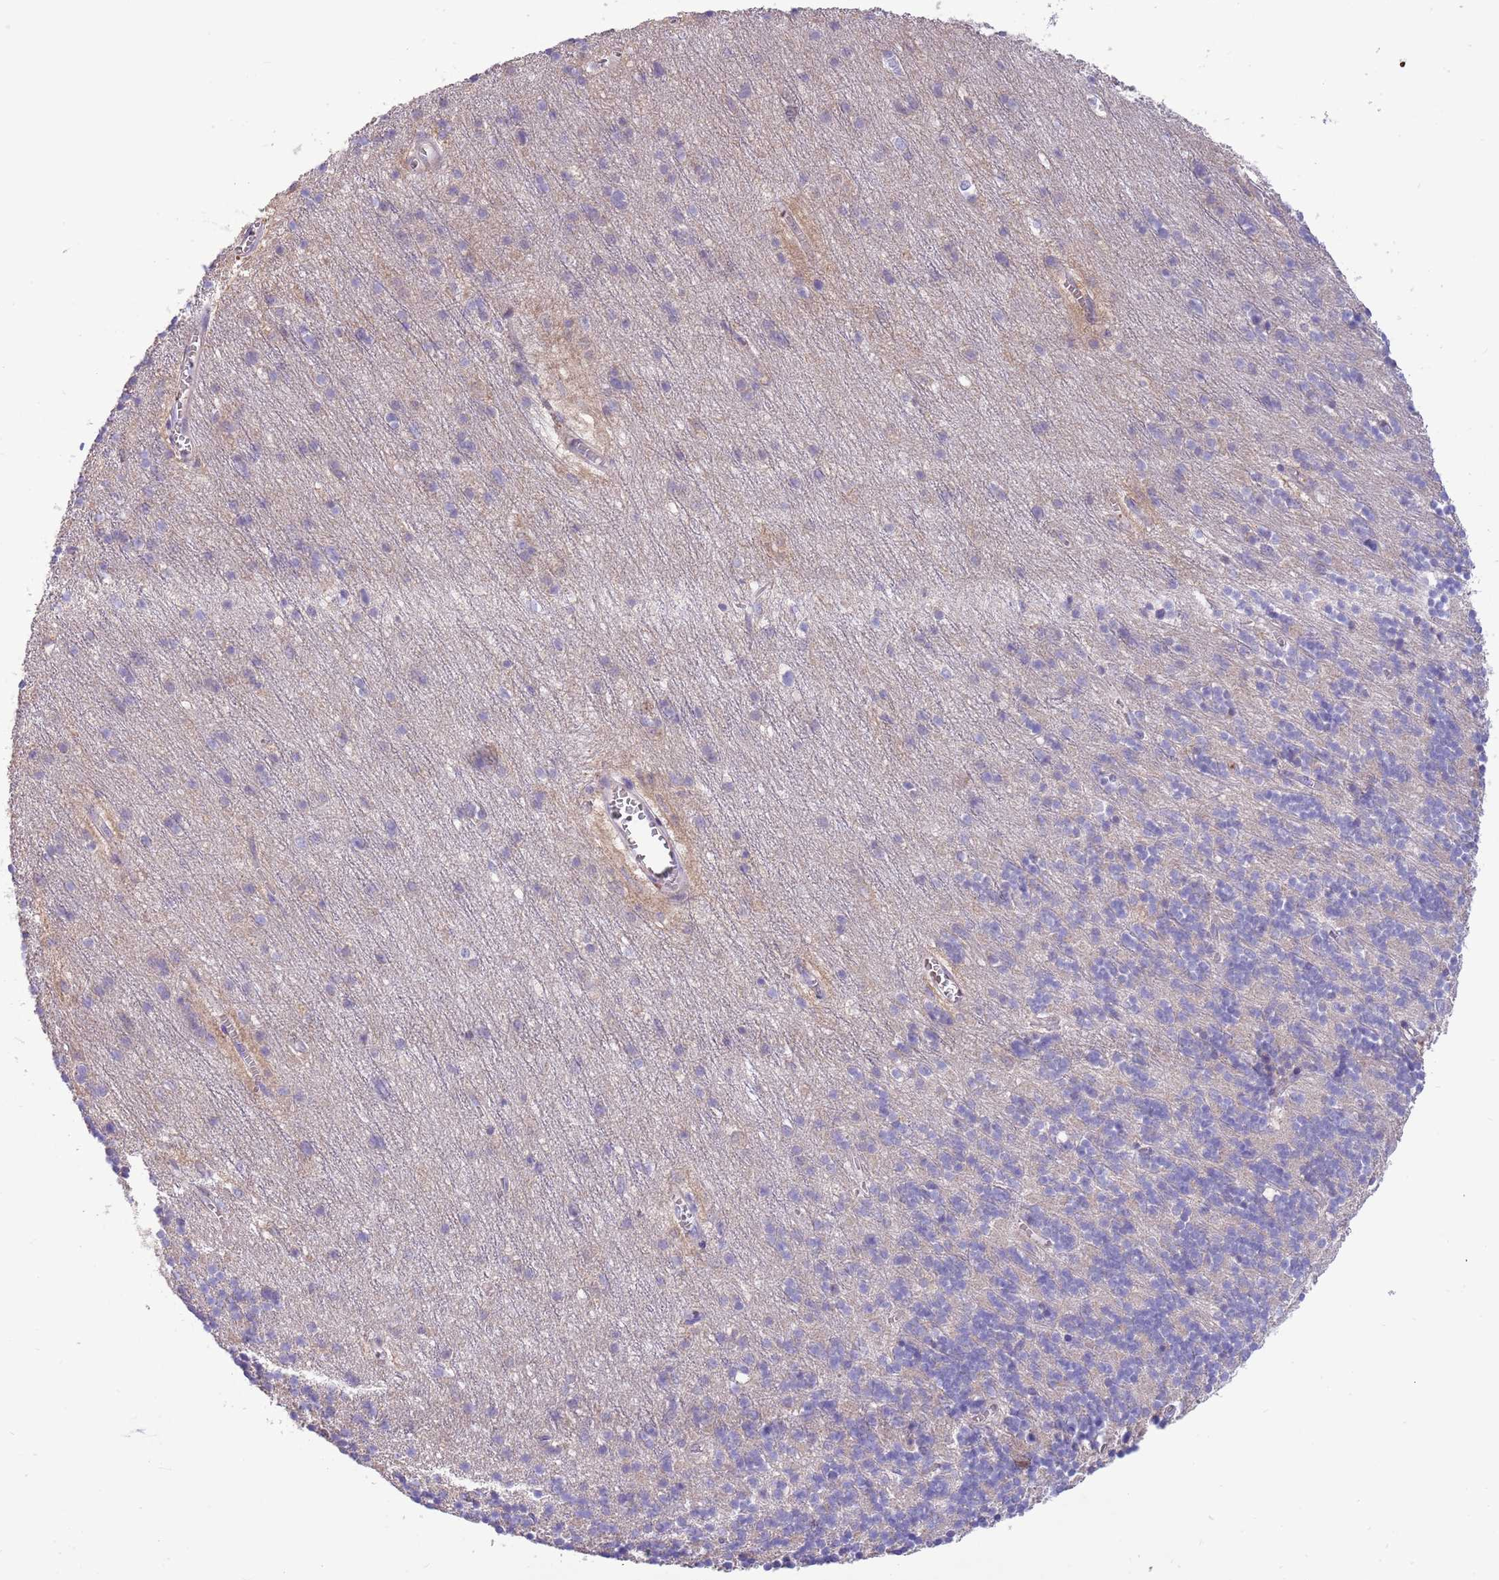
{"staining": {"intensity": "negative", "quantity": "none", "location": "none"}, "tissue": "cerebellum", "cell_type": "Cells in granular layer", "image_type": "normal", "snomed": [{"axis": "morphology", "description": "Normal tissue, NOS"}, {"axis": "topography", "description": "Cerebellum"}], "caption": "An immunohistochemistry (IHC) photomicrograph of benign cerebellum is shown. There is no staining in cells in granular layer of cerebellum. (IHC, brightfield microscopy, high magnification).", "gene": "TRMO", "patient": {"sex": "male", "age": 54}}